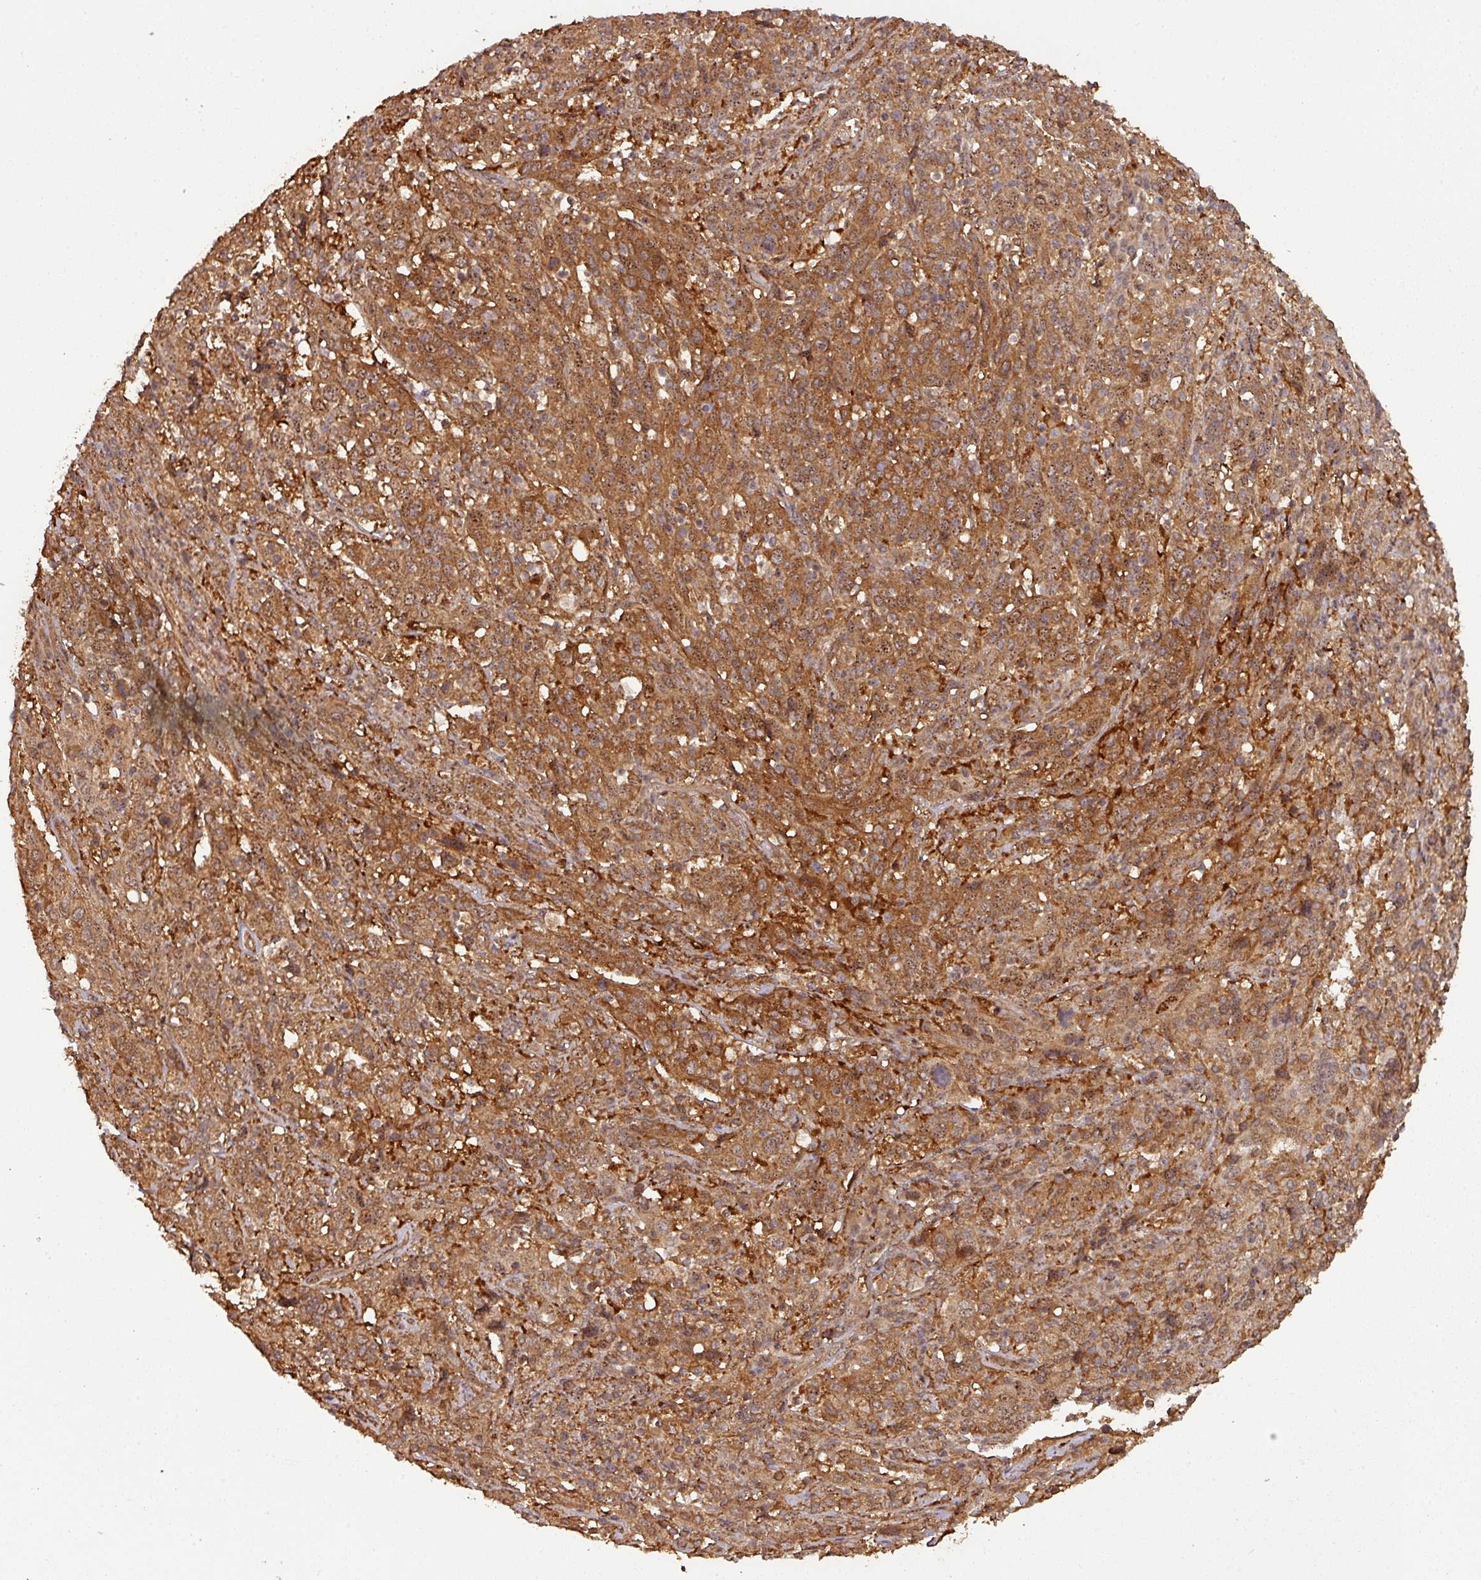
{"staining": {"intensity": "moderate", "quantity": ">75%", "location": "cytoplasmic/membranous,nuclear"}, "tissue": "cervical cancer", "cell_type": "Tumor cells", "image_type": "cancer", "snomed": [{"axis": "morphology", "description": "Squamous cell carcinoma, NOS"}, {"axis": "topography", "description": "Cervix"}], "caption": "Human squamous cell carcinoma (cervical) stained with a protein marker exhibits moderate staining in tumor cells.", "gene": "ZNF322", "patient": {"sex": "female", "age": 46}}